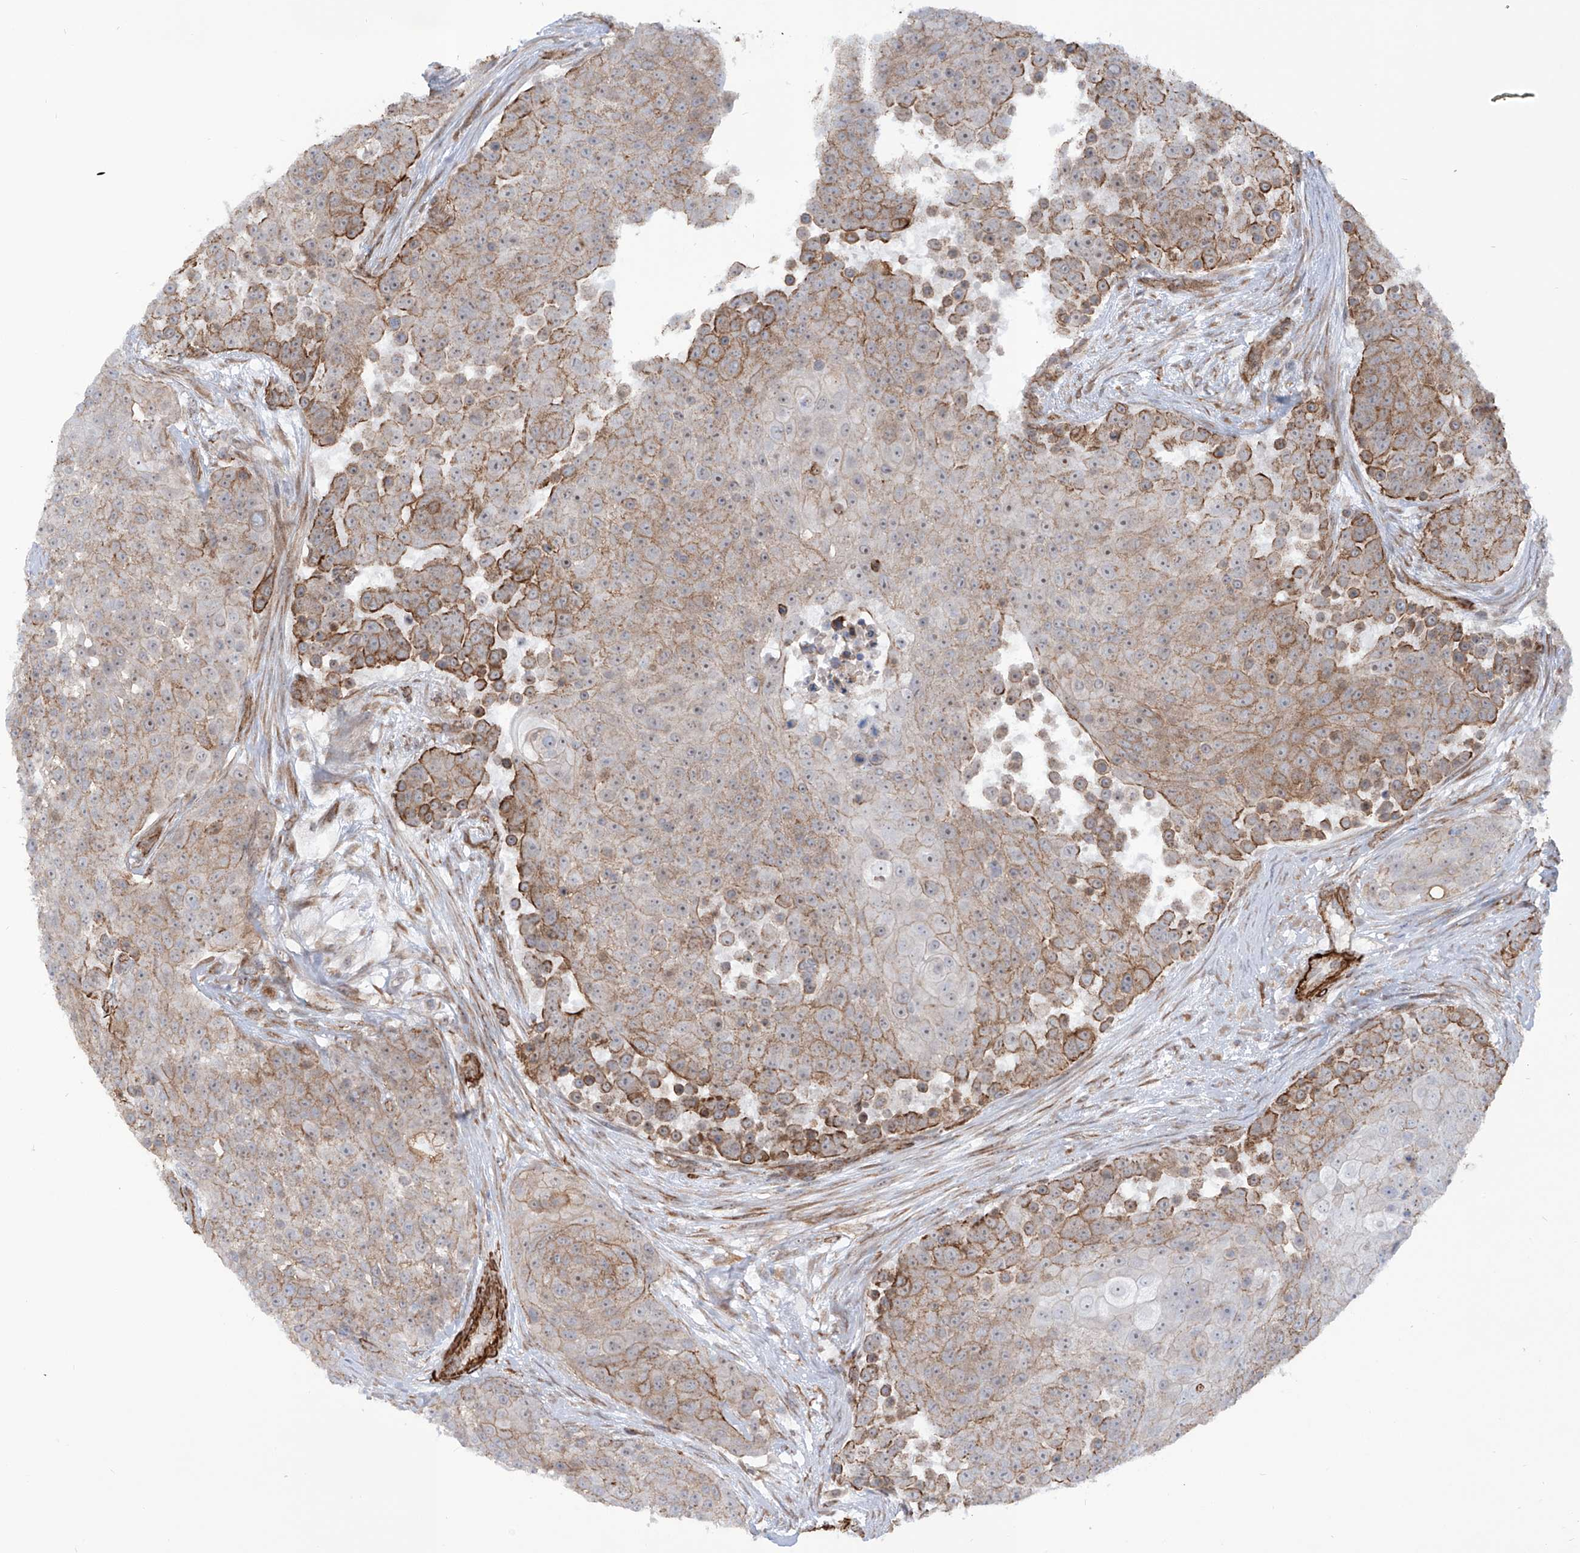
{"staining": {"intensity": "moderate", "quantity": "25%-75%", "location": "cytoplasmic/membranous"}, "tissue": "urothelial cancer", "cell_type": "Tumor cells", "image_type": "cancer", "snomed": [{"axis": "morphology", "description": "Urothelial carcinoma, High grade"}, {"axis": "topography", "description": "Urinary bladder"}], "caption": "Moderate cytoplasmic/membranous positivity is identified in about 25%-75% of tumor cells in urothelial cancer.", "gene": "ZNF490", "patient": {"sex": "female", "age": 63}}